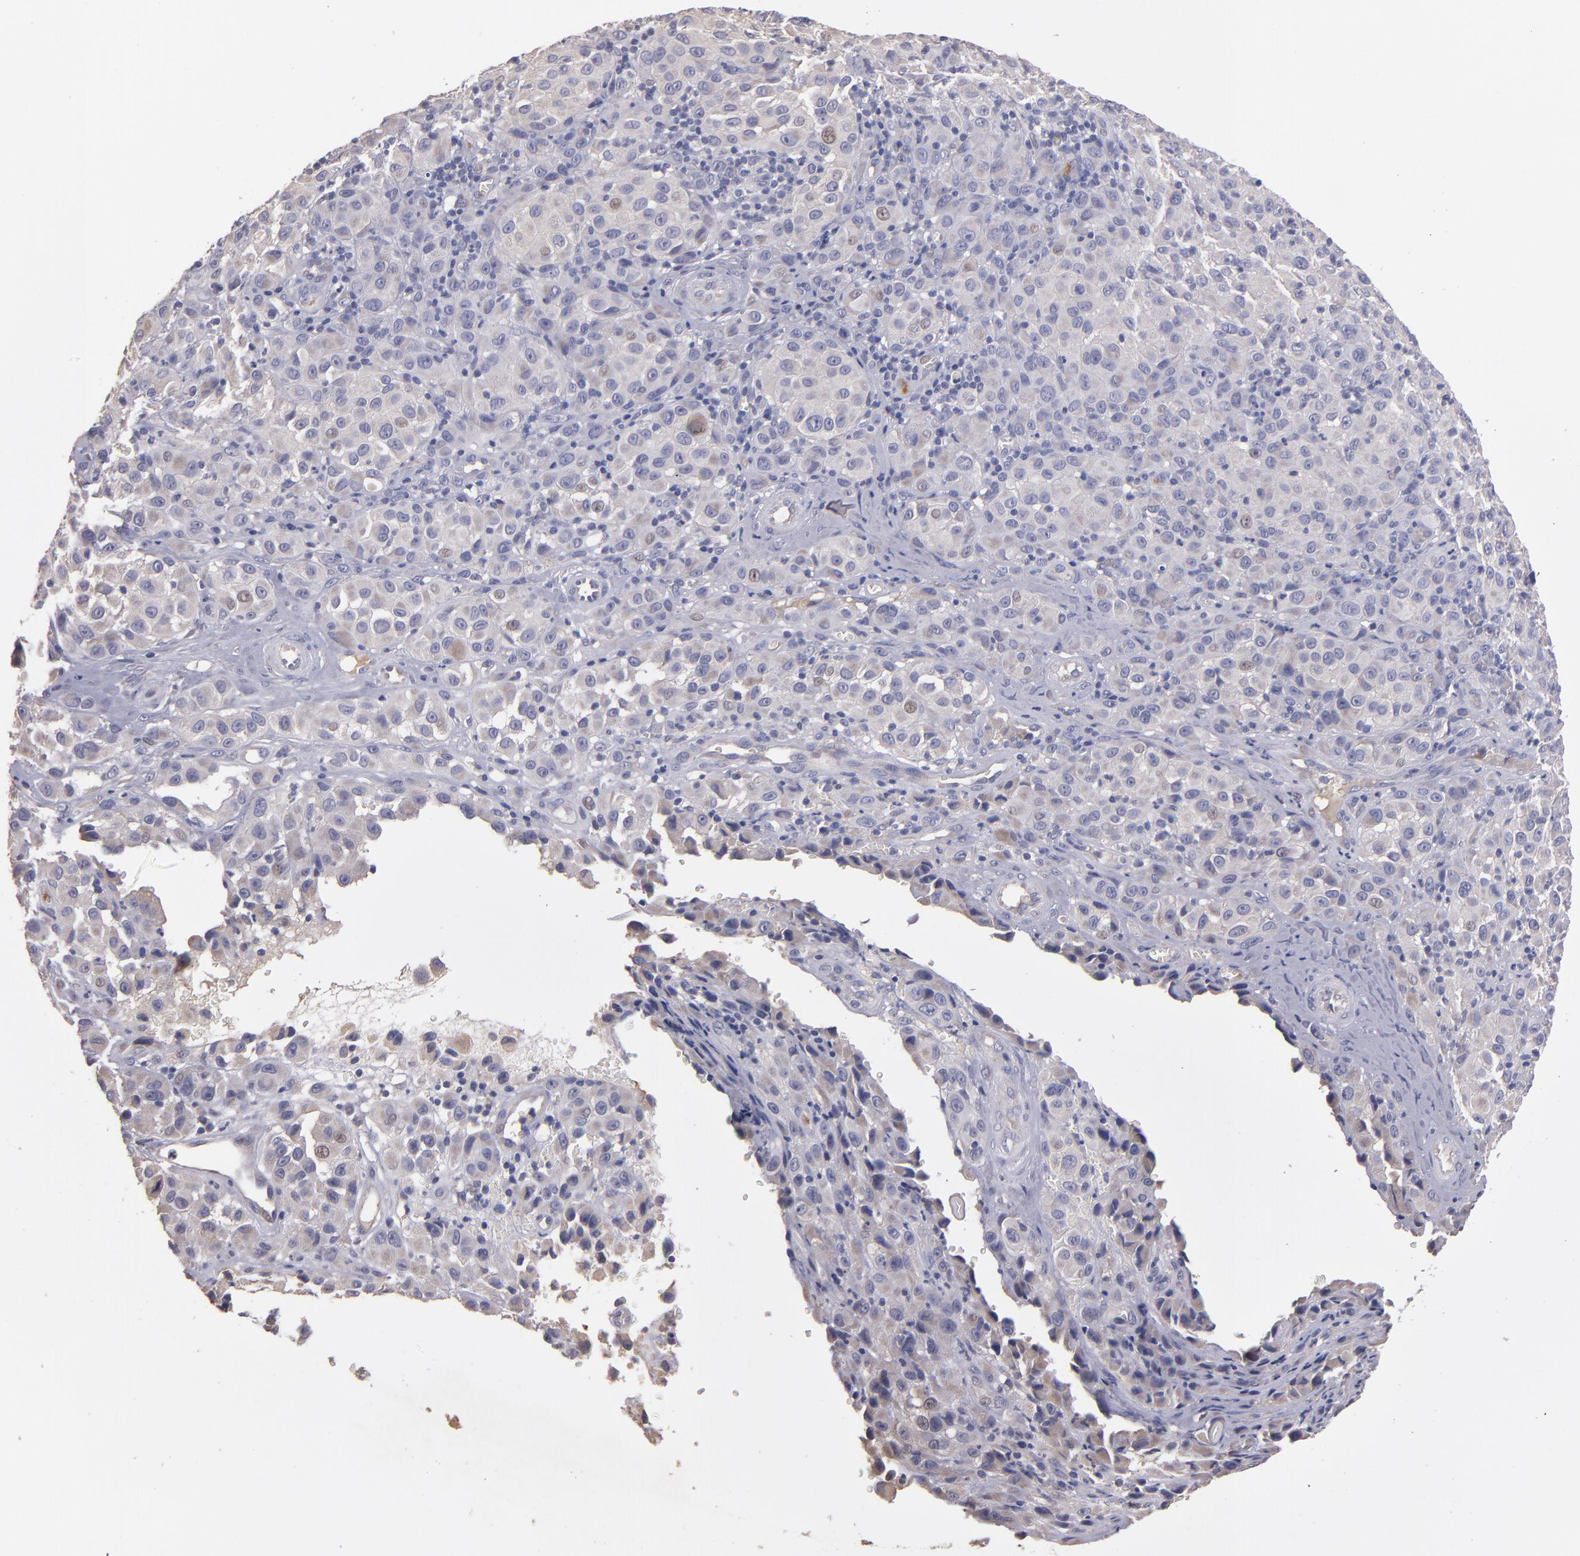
{"staining": {"intensity": "weak", "quantity": "25%-75%", "location": "cytoplasmic/membranous"}, "tissue": "melanoma", "cell_type": "Tumor cells", "image_type": "cancer", "snomed": [{"axis": "morphology", "description": "Malignant melanoma, NOS"}, {"axis": "topography", "description": "Skin"}], "caption": "Melanoma was stained to show a protein in brown. There is low levels of weak cytoplasmic/membranous staining in about 25%-75% of tumor cells. The staining was performed using DAB, with brown indicating positive protein expression. Nuclei are stained blue with hematoxylin.", "gene": "GNAZ", "patient": {"sex": "female", "age": 21}}